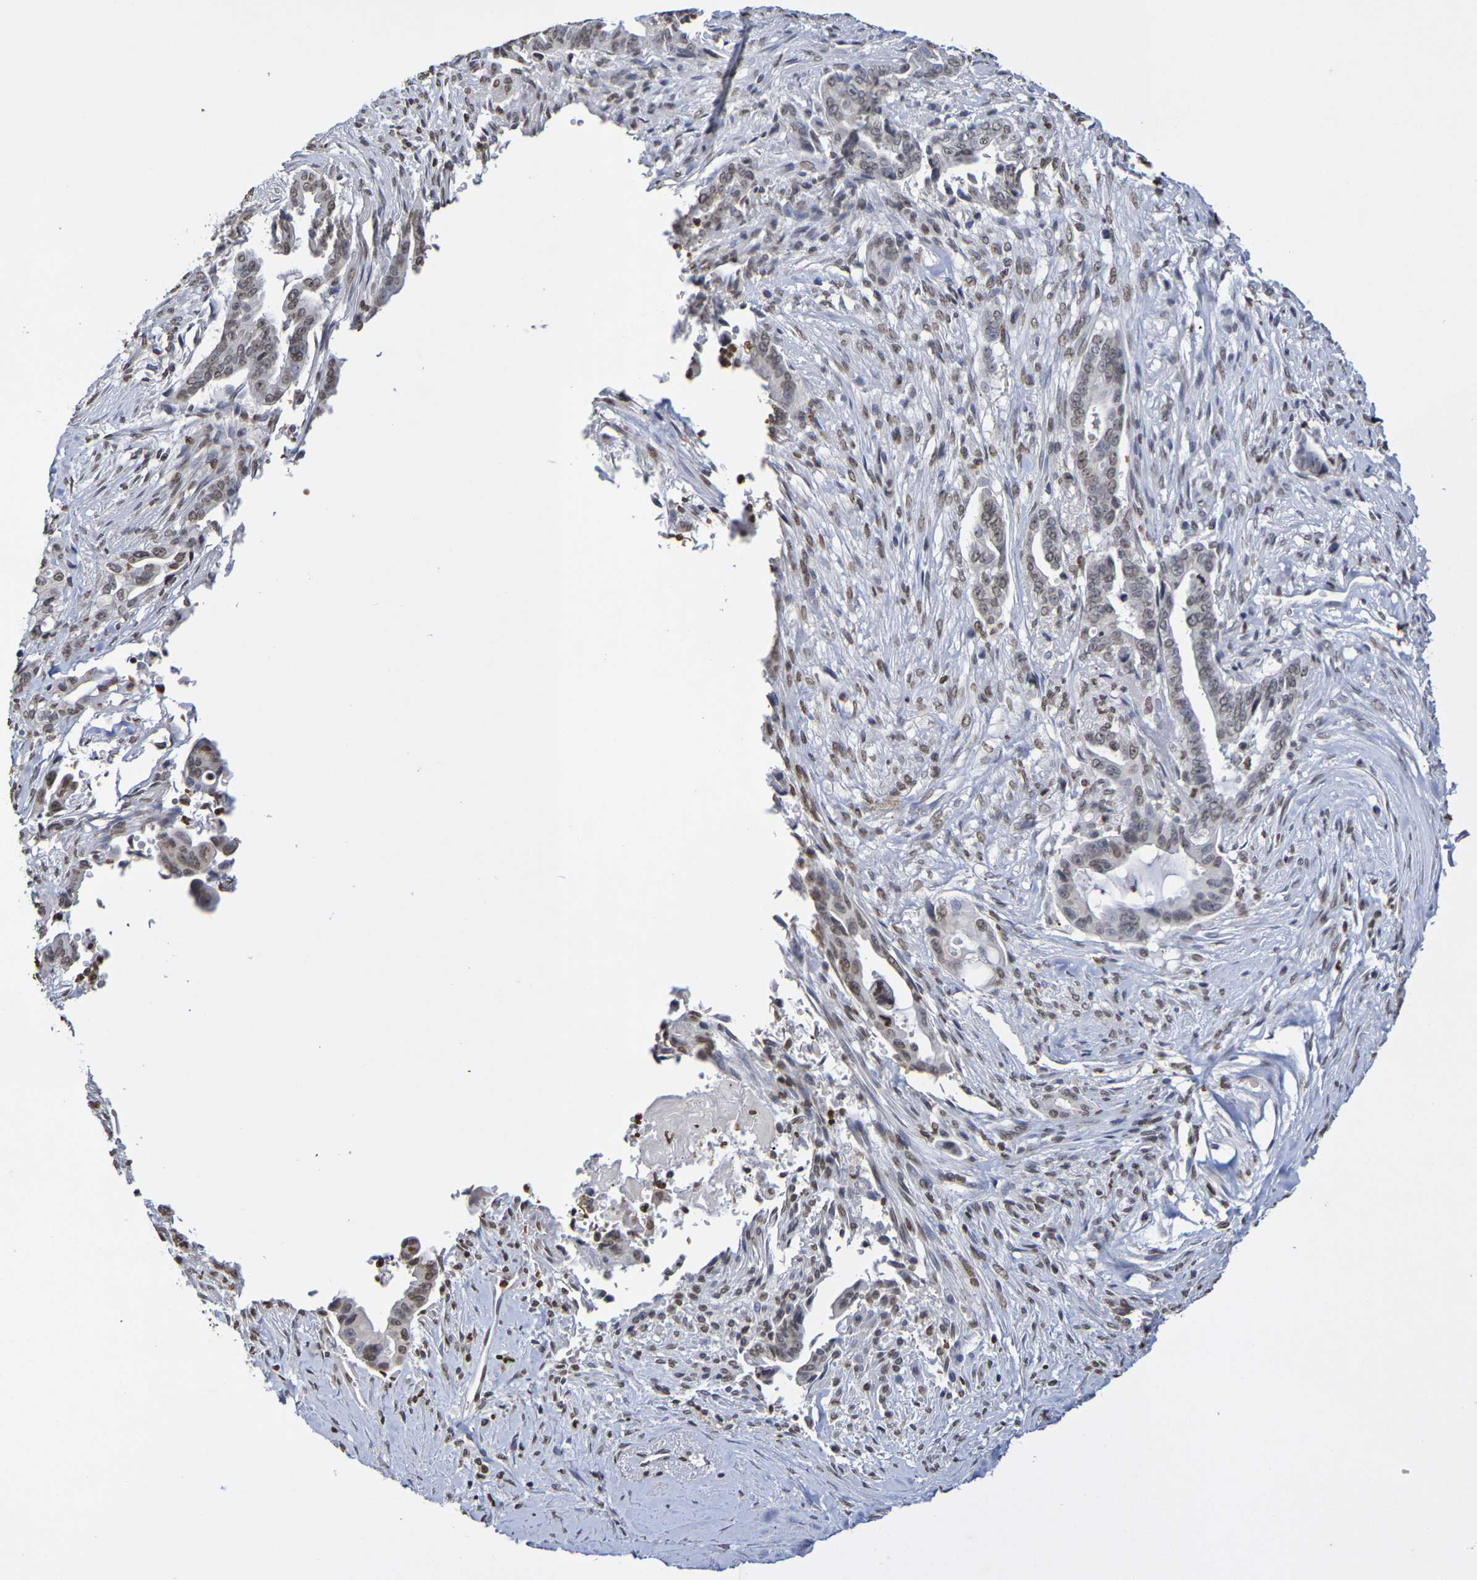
{"staining": {"intensity": "weak", "quantity": "25%-75%", "location": "nuclear"}, "tissue": "pancreatic cancer", "cell_type": "Tumor cells", "image_type": "cancer", "snomed": [{"axis": "morphology", "description": "Adenocarcinoma, NOS"}, {"axis": "topography", "description": "Pancreas"}], "caption": "Pancreatic cancer was stained to show a protein in brown. There is low levels of weak nuclear staining in about 25%-75% of tumor cells.", "gene": "ATF4", "patient": {"sex": "male", "age": 70}}